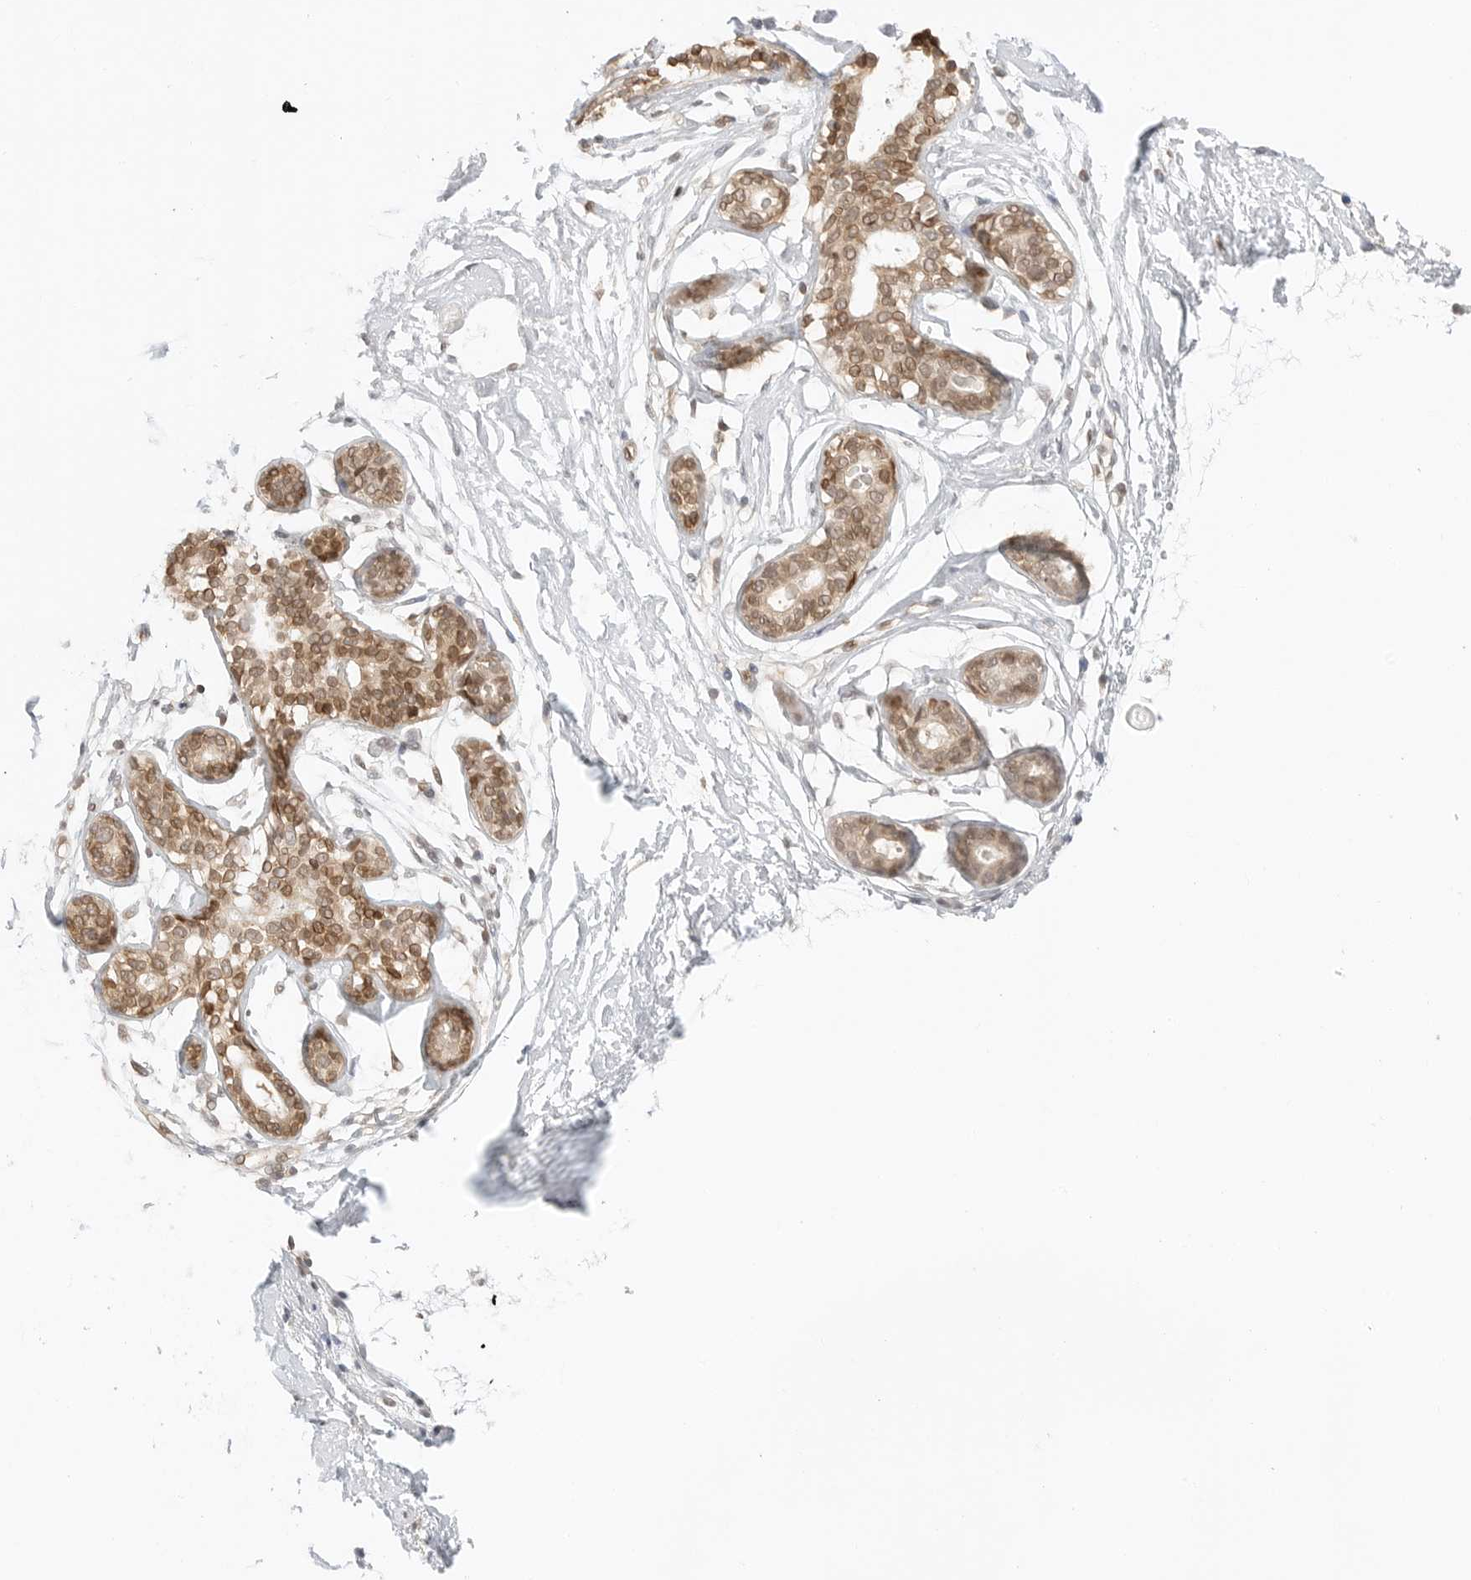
{"staining": {"intensity": "negative", "quantity": "none", "location": "none"}, "tissue": "breast", "cell_type": "Adipocytes", "image_type": "normal", "snomed": [{"axis": "morphology", "description": "Normal tissue, NOS"}, {"axis": "topography", "description": "Breast"}], "caption": "Adipocytes show no significant expression in normal breast. (Immunohistochemistry, brightfield microscopy, high magnification).", "gene": "POLH", "patient": {"sex": "female", "age": 23}}